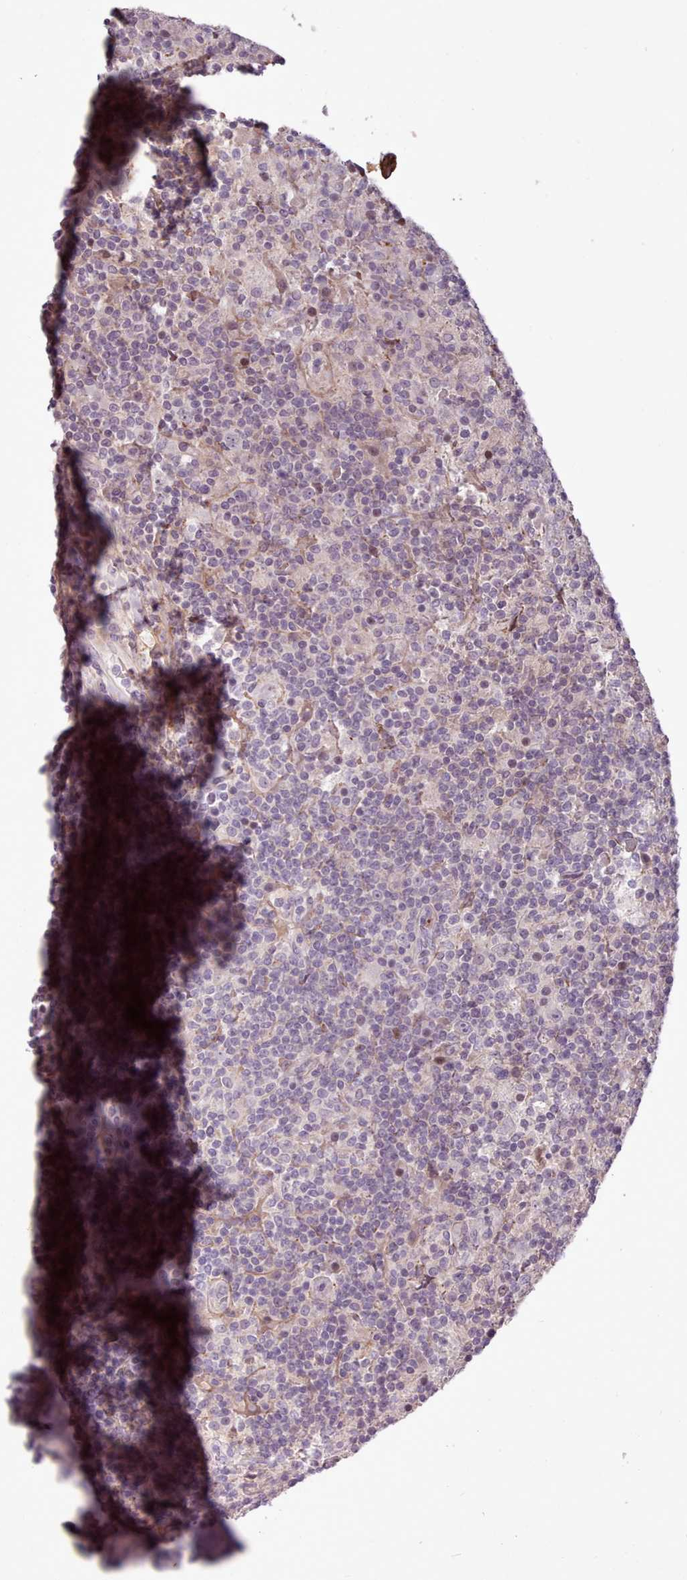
{"staining": {"intensity": "negative", "quantity": "none", "location": "none"}, "tissue": "lymphoma", "cell_type": "Tumor cells", "image_type": "cancer", "snomed": [{"axis": "morphology", "description": "Hodgkin's disease, NOS"}, {"axis": "topography", "description": "Lymph node"}], "caption": "Image shows no significant protein staining in tumor cells of lymphoma. The staining is performed using DAB brown chromogen with nuclei counter-stained in using hematoxylin.", "gene": "LEFTY2", "patient": {"sex": "male", "age": 70}}